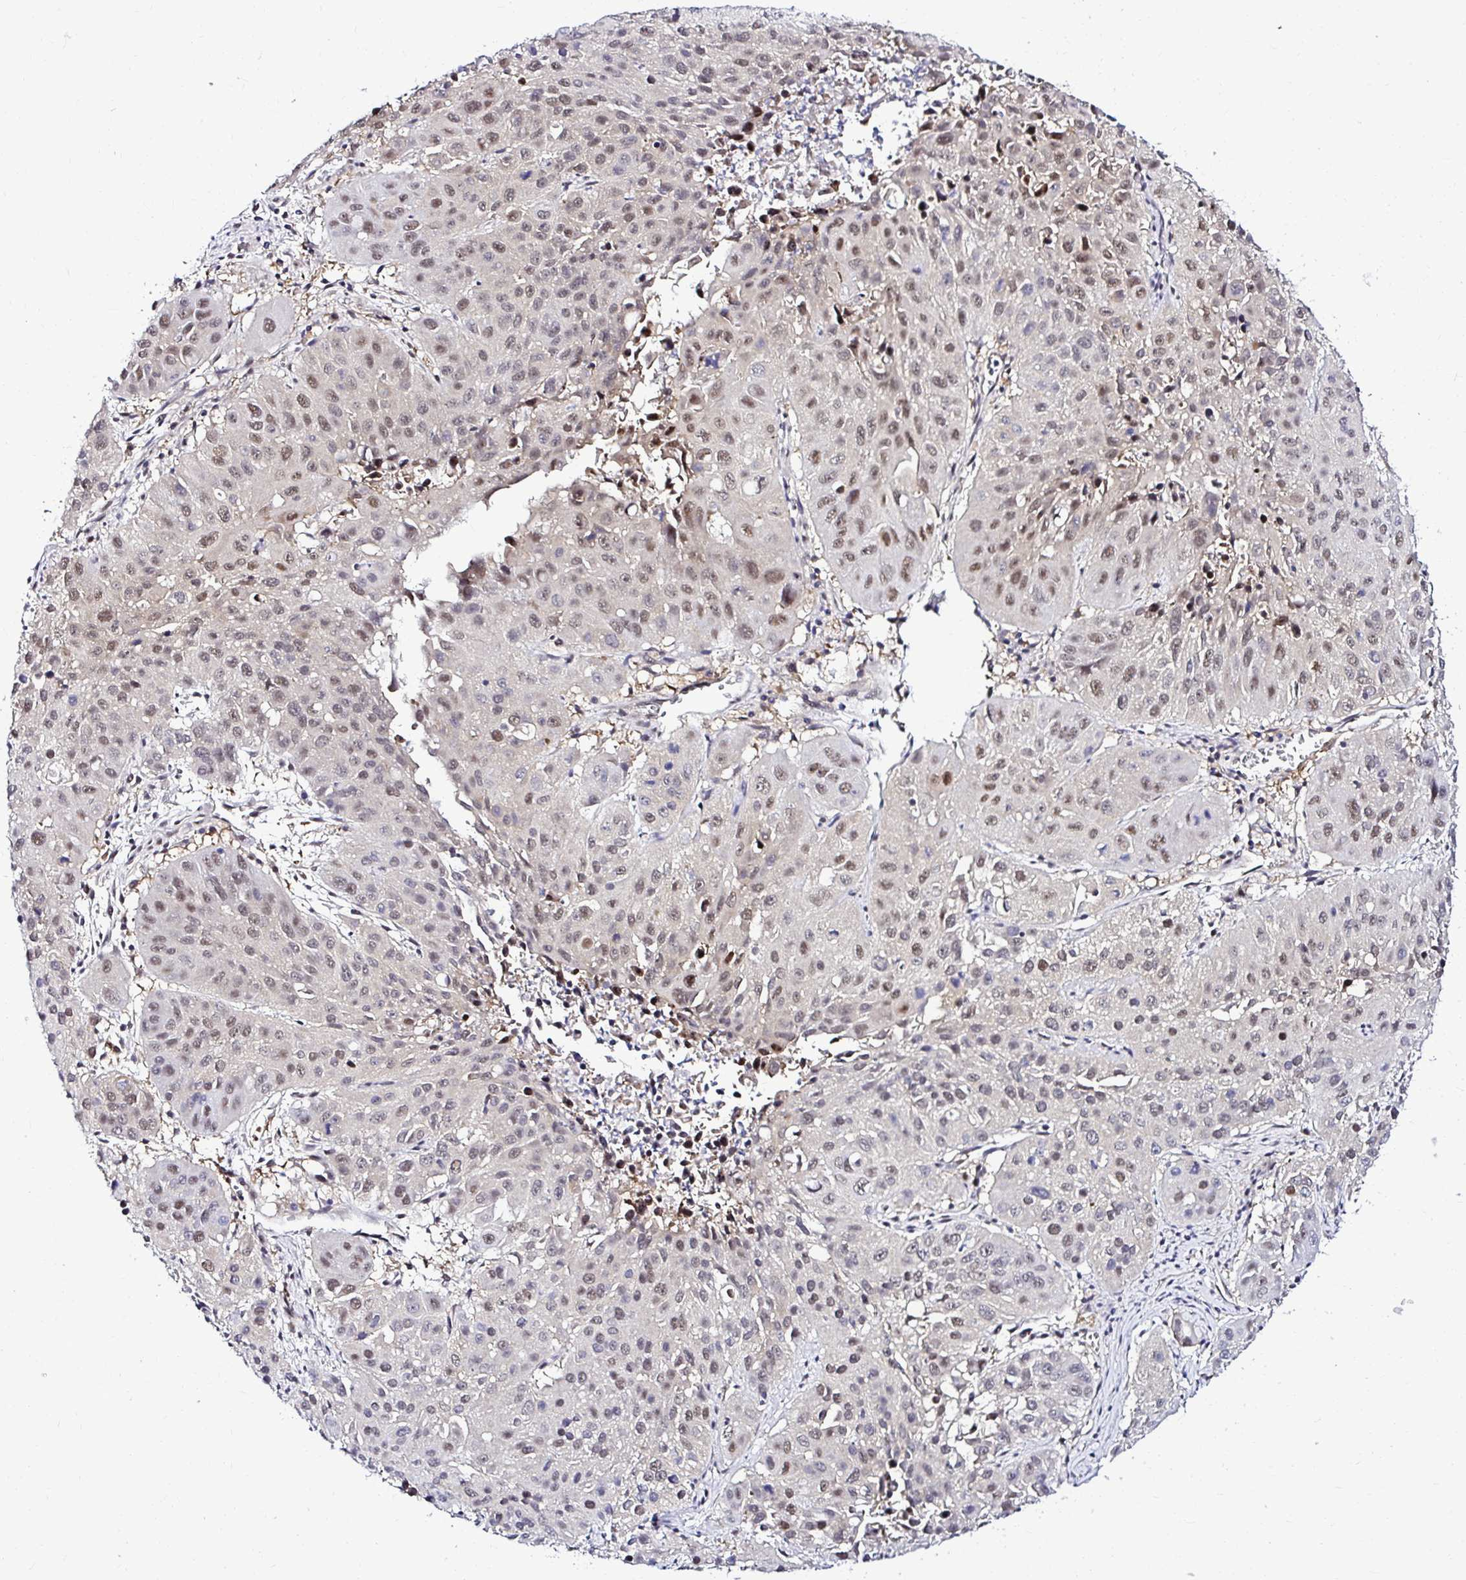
{"staining": {"intensity": "moderate", "quantity": "25%-75%", "location": "nuclear"}, "tissue": "lung cancer", "cell_type": "Tumor cells", "image_type": "cancer", "snomed": [{"axis": "morphology", "description": "Squamous cell carcinoma, NOS"}, {"axis": "topography", "description": "Lung"}], "caption": "This histopathology image demonstrates immunohistochemistry (IHC) staining of lung cancer (squamous cell carcinoma), with medium moderate nuclear staining in about 25%-75% of tumor cells.", "gene": "PSMD3", "patient": {"sex": "female", "age": 61}}